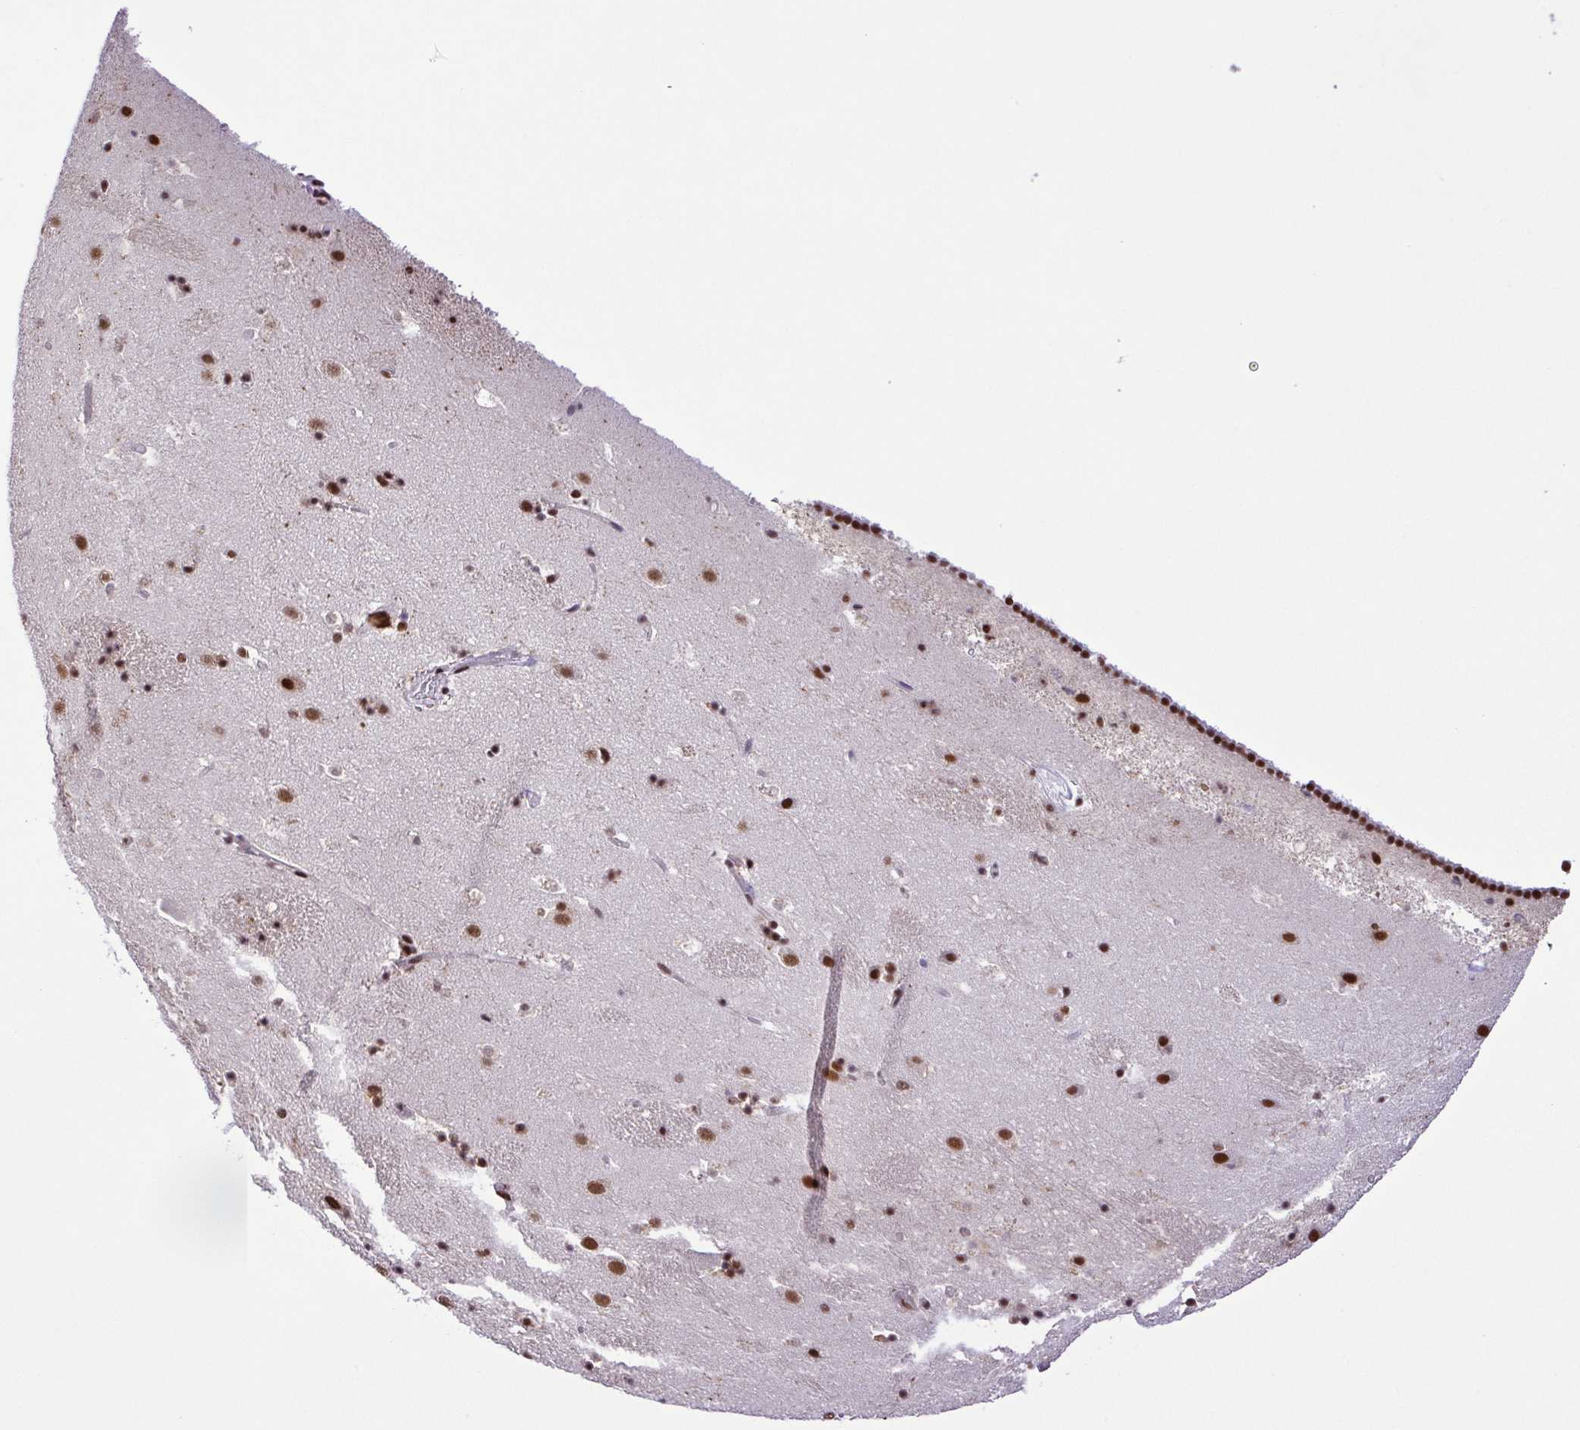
{"staining": {"intensity": "moderate", "quantity": ">75%", "location": "nuclear"}, "tissue": "caudate", "cell_type": "Glial cells", "image_type": "normal", "snomed": [{"axis": "morphology", "description": "Normal tissue, NOS"}, {"axis": "topography", "description": "Lateral ventricle wall"}], "caption": "IHC (DAB (3,3'-diaminobenzidine)) staining of benign human caudate exhibits moderate nuclear protein expression in about >75% of glial cells.", "gene": "TRIM28", "patient": {"sex": "male", "age": 37}}